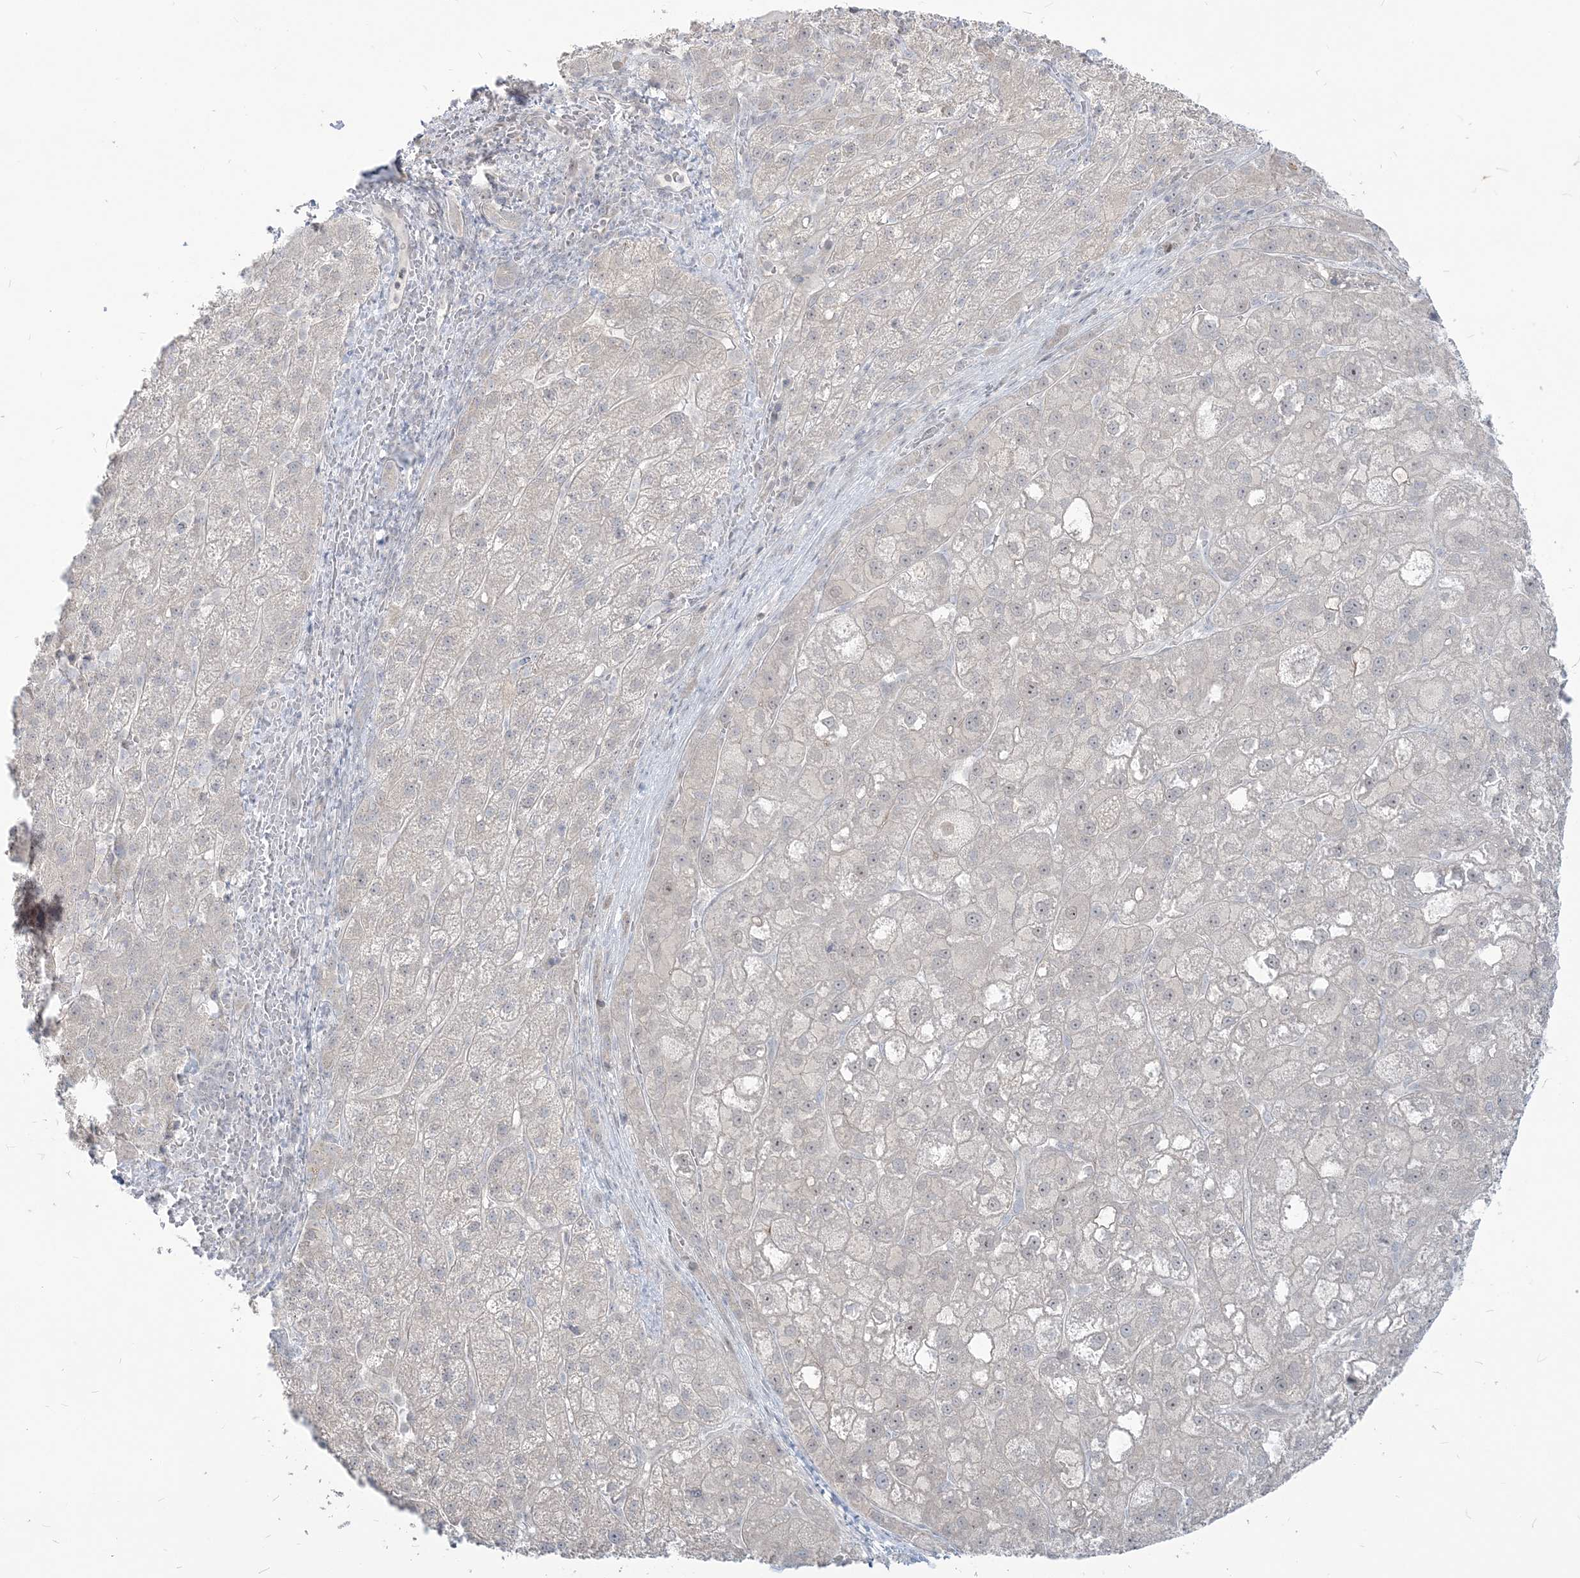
{"staining": {"intensity": "negative", "quantity": "none", "location": "none"}, "tissue": "liver cancer", "cell_type": "Tumor cells", "image_type": "cancer", "snomed": [{"axis": "morphology", "description": "Carcinoma, Hepatocellular, NOS"}, {"axis": "topography", "description": "Liver"}], "caption": "An image of liver cancer (hepatocellular carcinoma) stained for a protein demonstrates no brown staining in tumor cells.", "gene": "SDAD1", "patient": {"sex": "male", "age": 57}}